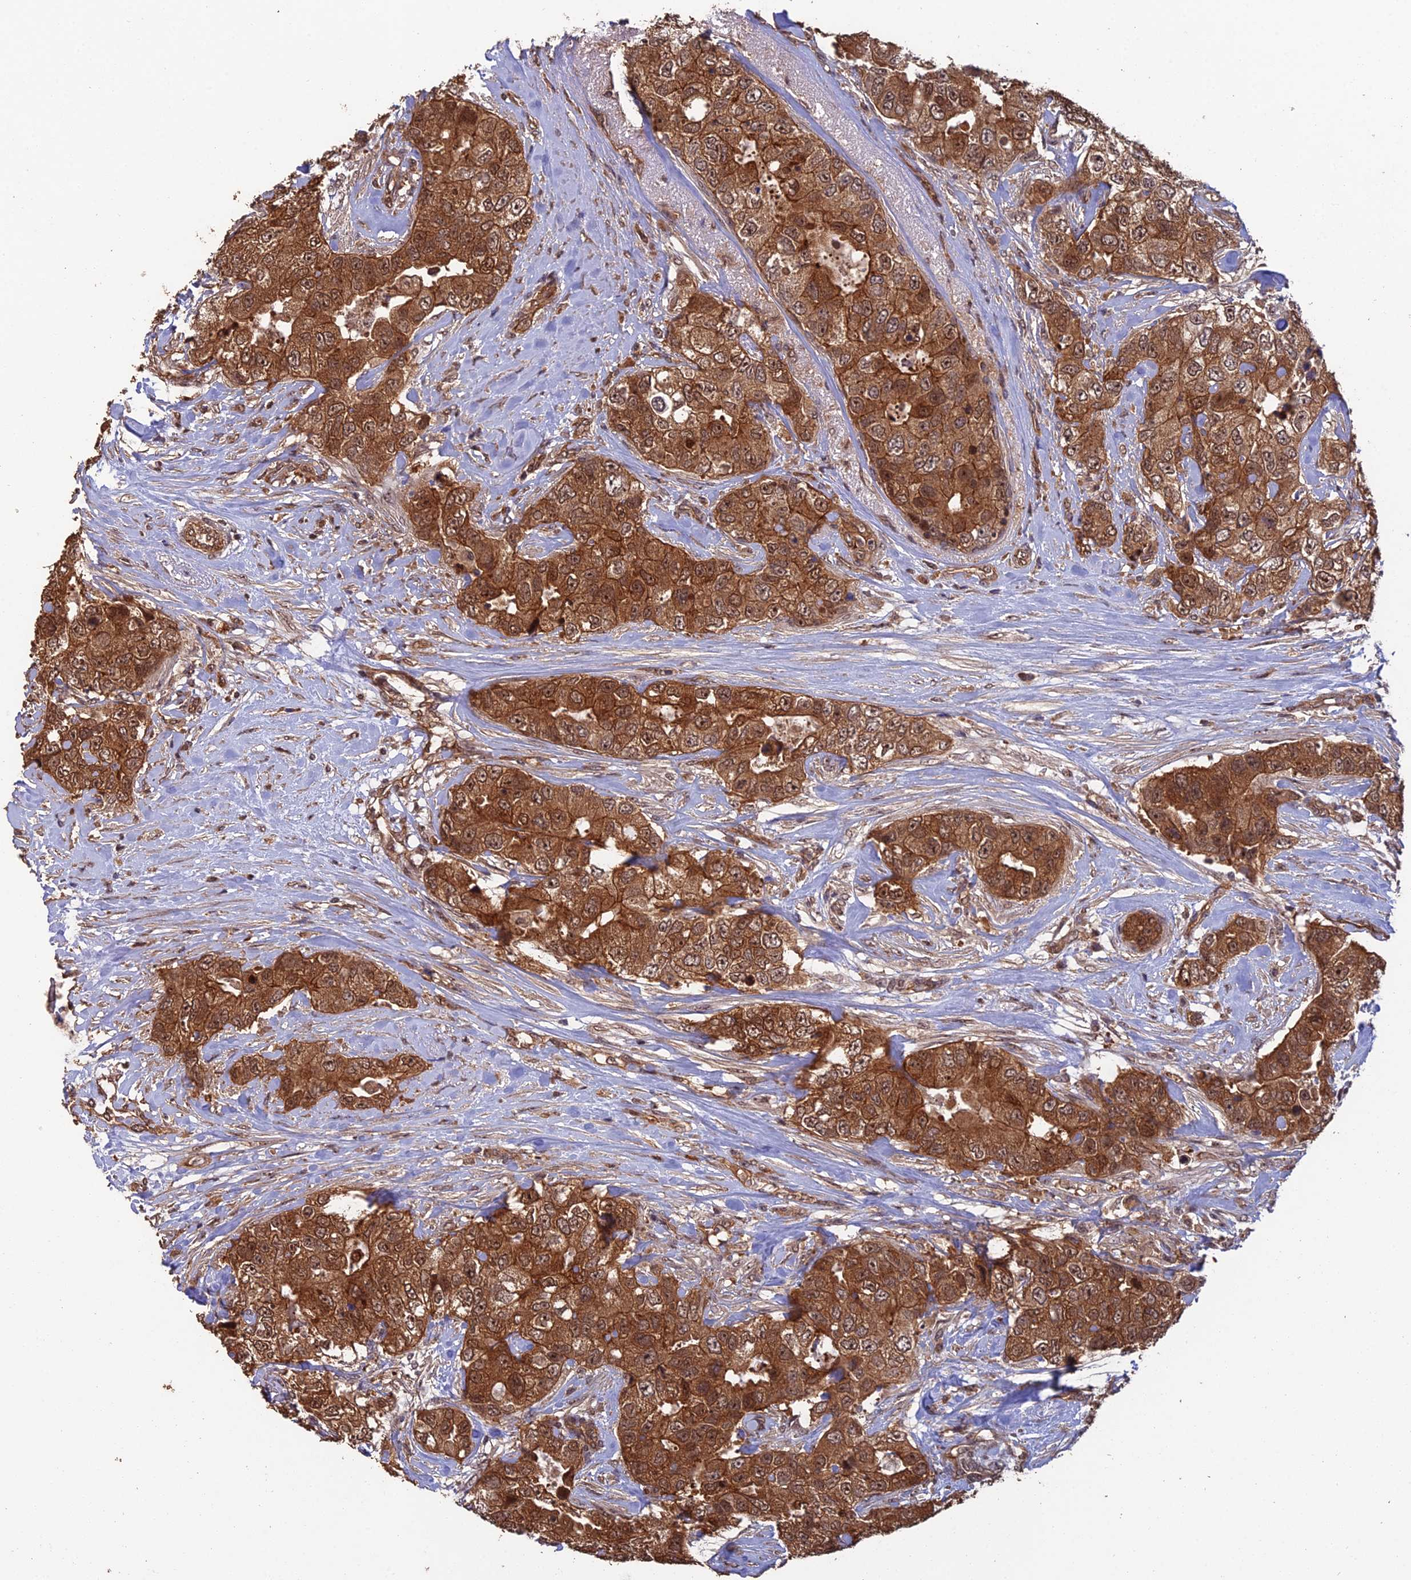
{"staining": {"intensity": "strong", "quantity": ">75%", "location": "cytoplasmic/membranous,nuclear"}, "tissue": "breast cancer", "cell_type": "Tumor cells", "image_type": "cancer", "snomed": [{"axis": "morphology", "description": "Duct carcinoma"}, {"axis": "topography", "description": "Breast"}], "caption": "Protein analysis of breast infiltrating ductal carcinoma tissue displays strong cytoplasmic/membranous and nuclear expression in approximately >75% of tumor cells. (DAB IHC, brown staining for protein, blue staining for nuclei).", "gene": "RALGAPA2", "patient": {"sex": "female", "age": 62}}